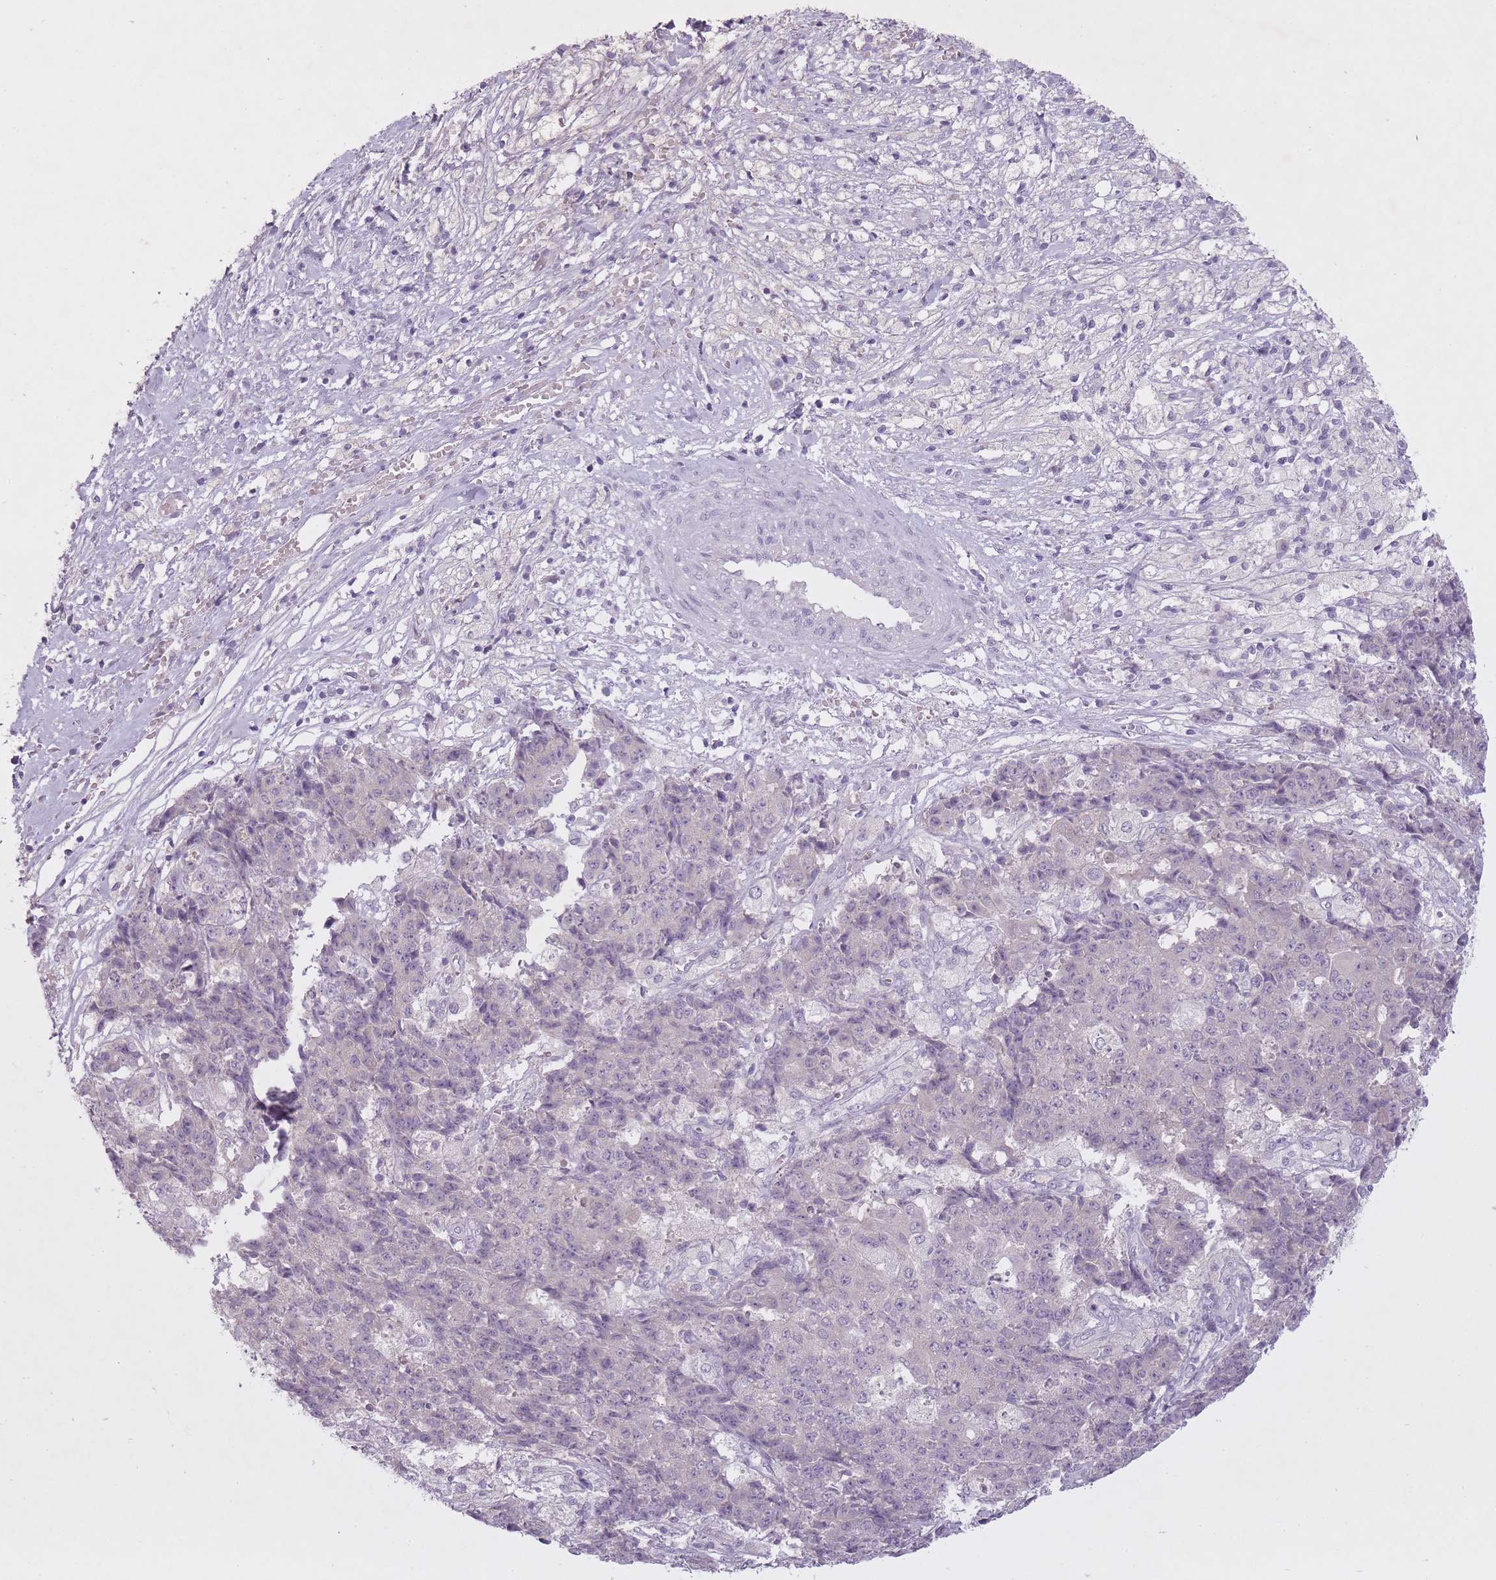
{"staining": {"intensity": "negative", "quantity": "none", "location": "none"}, "tissue": "ovarian cancer", "cell_type": "Tumor cells", "image_type": "cancer", "snomed": [{"axis": "morphology", "description": "Carcinoma, endometroid"}, {"axis": "topography", "description": "Ovary"}], "caption": "High magnification brightfield microscopy of ovarian cancer stained with DAB (brown) and counterstained with hematoxylin (blue): tumor cells show no significant staining.", "gene": "FAM43B", "patient": {"sex": "female", "age": 42}}